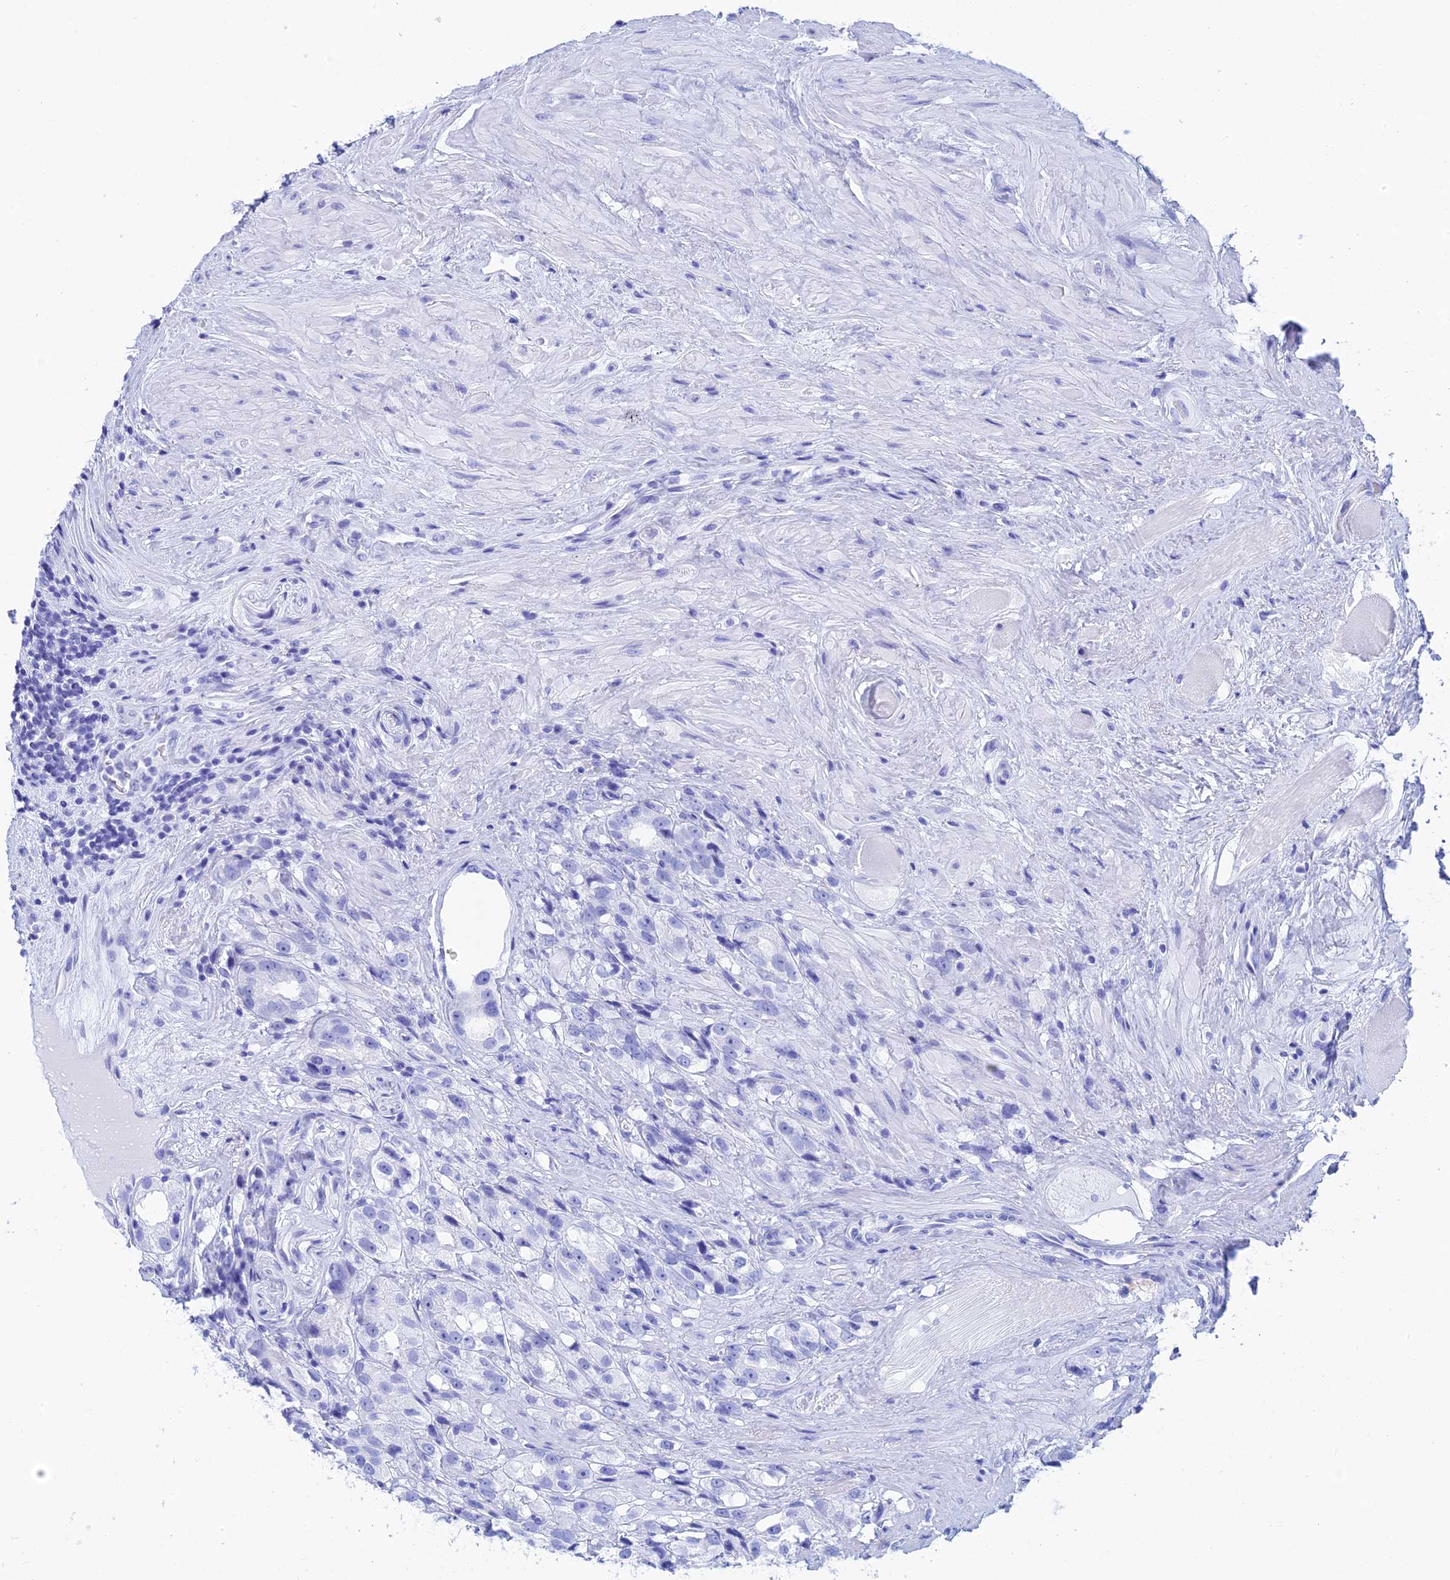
{"staining": {"intensity": "negative", "quantity": "none", "location": "none"}, "tissue": "prostate cancer", "cell_type": "Tumor cells", "image_type": "cancer", "snomed": [{"axis": "morphology", "description": "Adenocarcinoma, NOS"}, {"axis": "topography", "description": "Prostate"}], "caption": "There is no significant staining in tumor cells of prostate cancer.", "gene": "TEX101", "patient": {"sex": "male", "age": 79}}